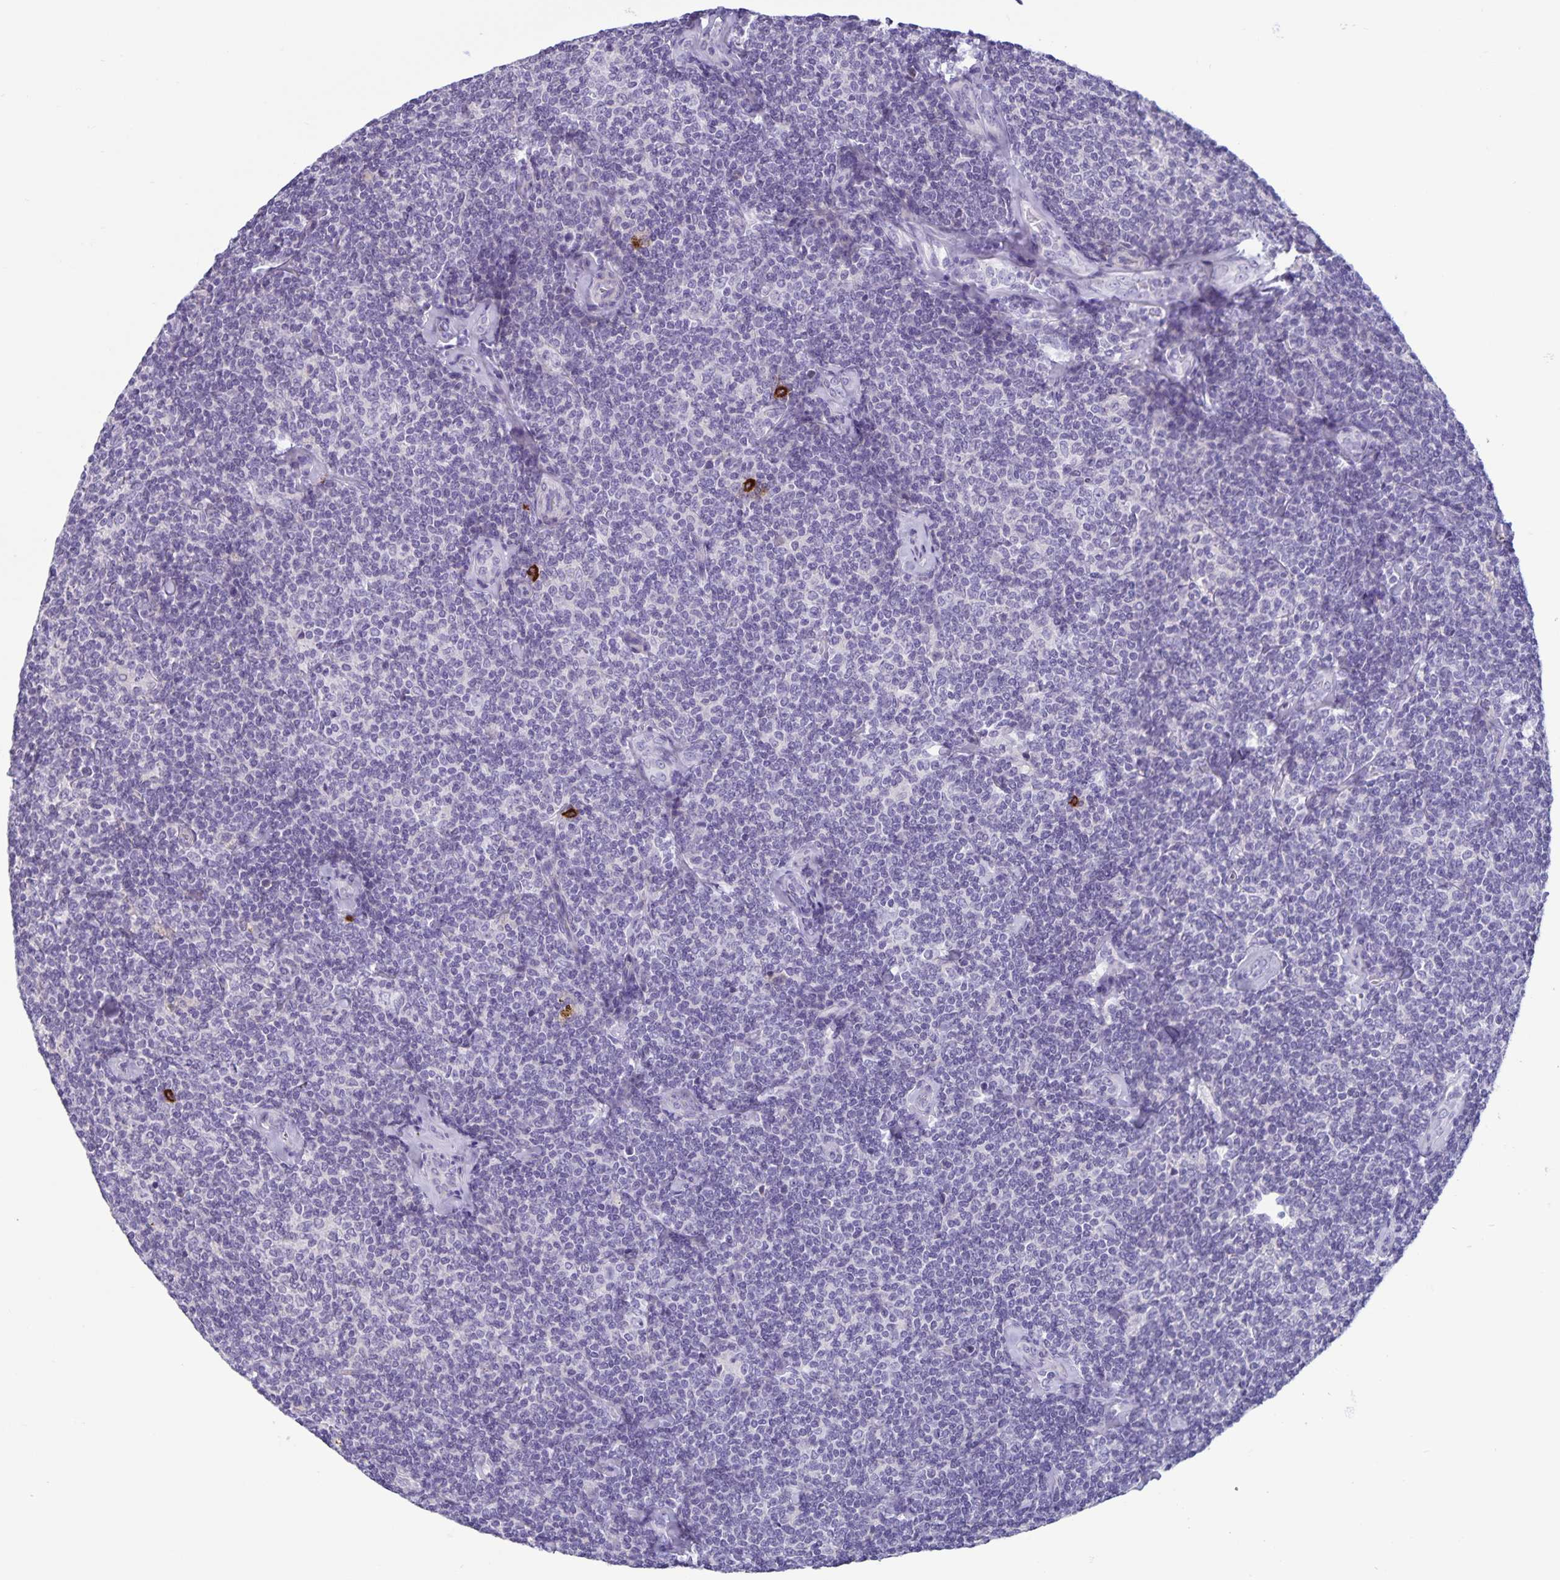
{"staining": {"intensity": "negative", "quantity": "none", "location": "none"}, "tissue": "lymphoma", "cell_type": "Tumor cells", "image_type": "cancer", "snomed": [{"axis": "morphology", "description": "Malignant lymphoma, non-Hodgkin's type, Low grade"}, {"axis": "topography", "description": "Lymph node"}], "caption": "IHC micrograph of malignant lymphoma, non-Hodgkin's type (low-grade) stained for a protein (brown), which demonstrates no staining in tumor cells. (DAB immunohistochemistry (IHC), high magnification).", "gene": "IBTK", "patient": {"sex": "female", "age": 56}}